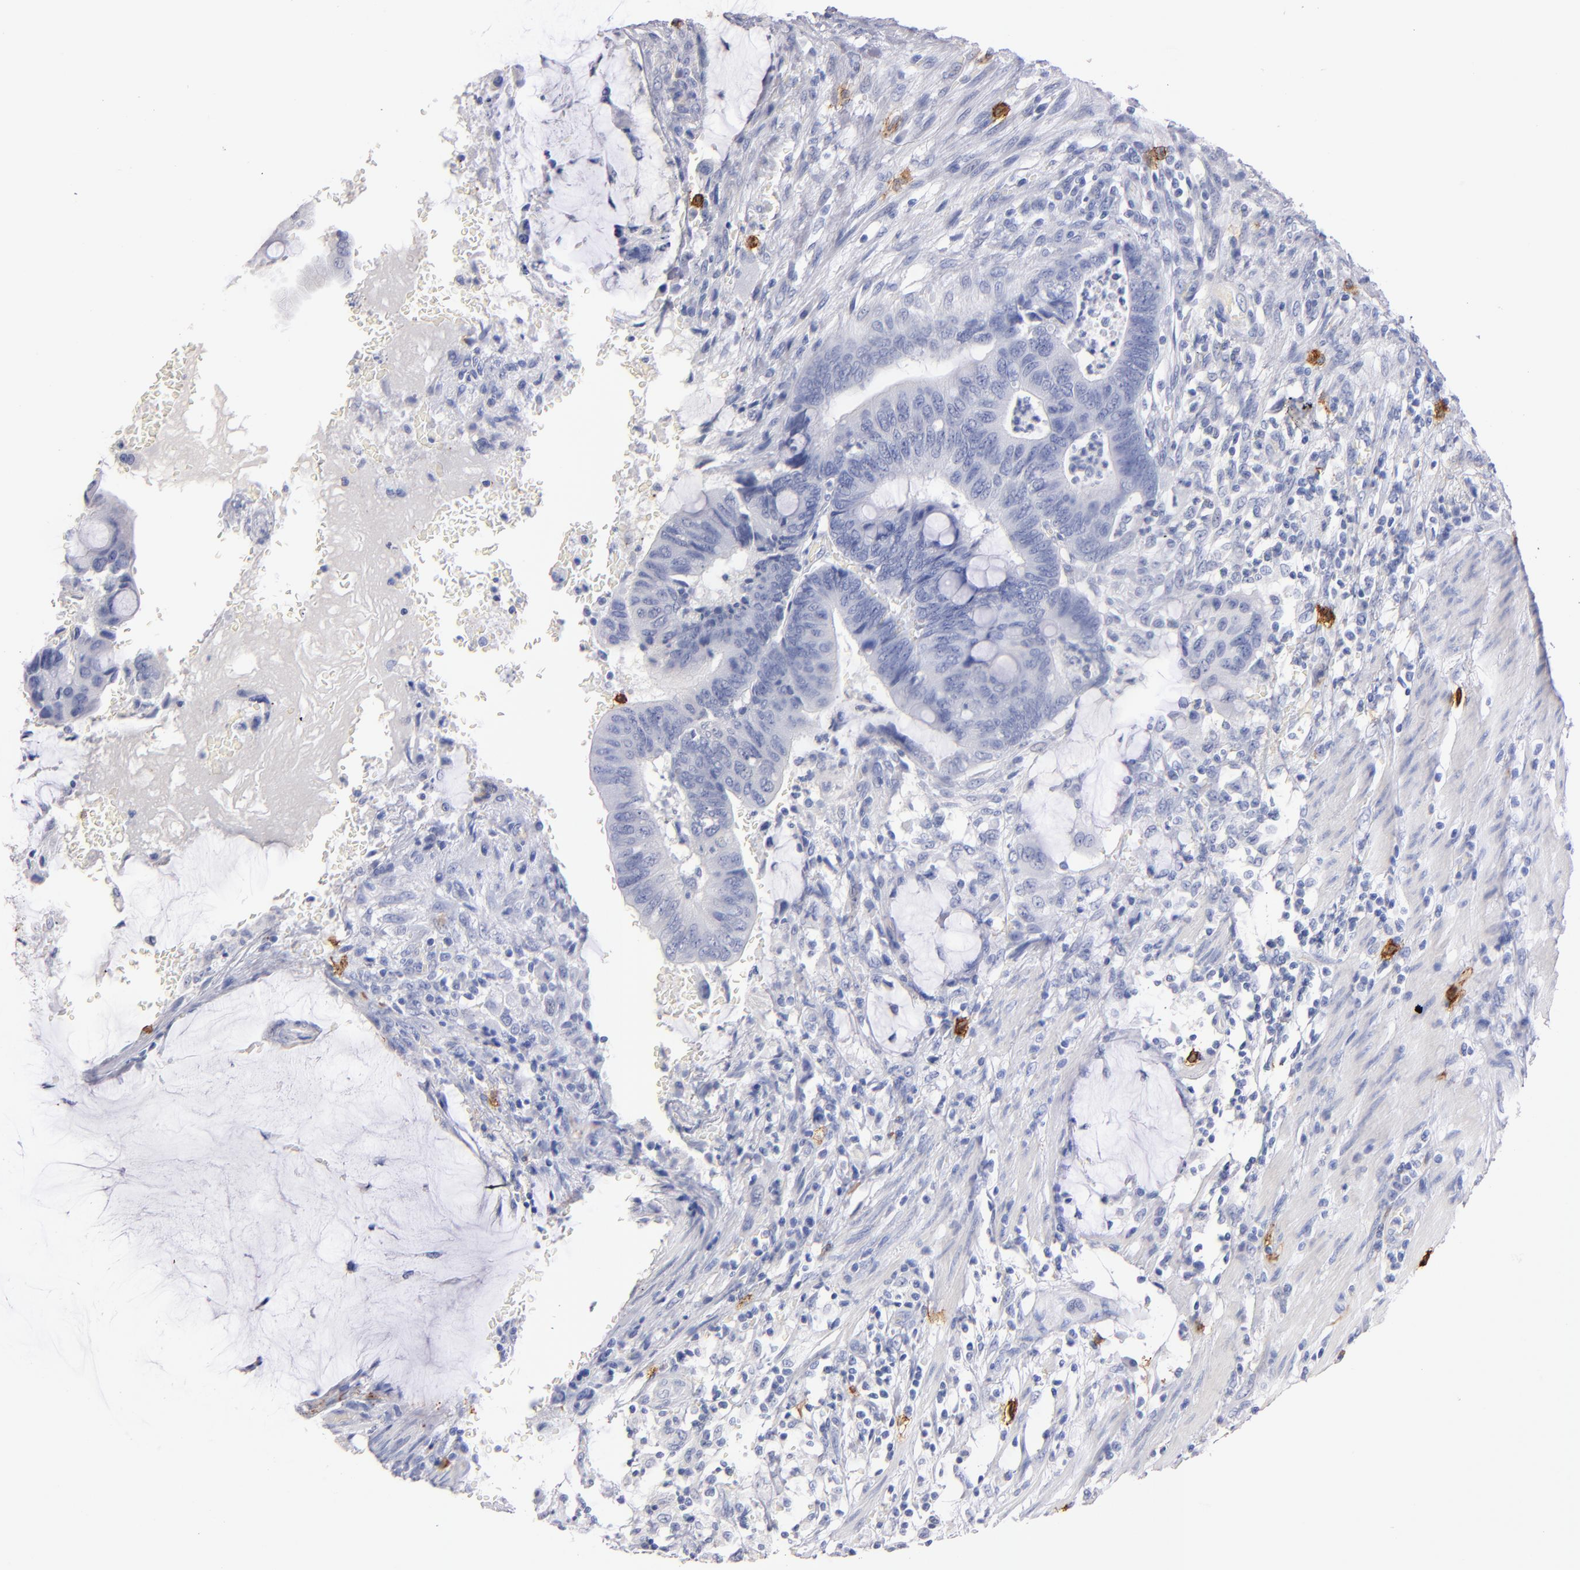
{"staining": {"intensity": "negative", "quantity": "none", "location": "none"}, "tissue": "colorectal cancer", "cell_type": "Tumor cells", "image_type": "cancer", "snomed": [{"axis": "morphology", "description": "Normal tissue, NOS"}, {"axis": "morphology", "description": "Adenocarcinoma, NOS"}, {"axis": "topography", "description": "Rectum"}], "caption": "Colorectal cancer was stained to show a protein in brown. There is no significant positivity in tumor cells.", "gene": "KIT", "patient": {"sex": "male", "age": 92}}